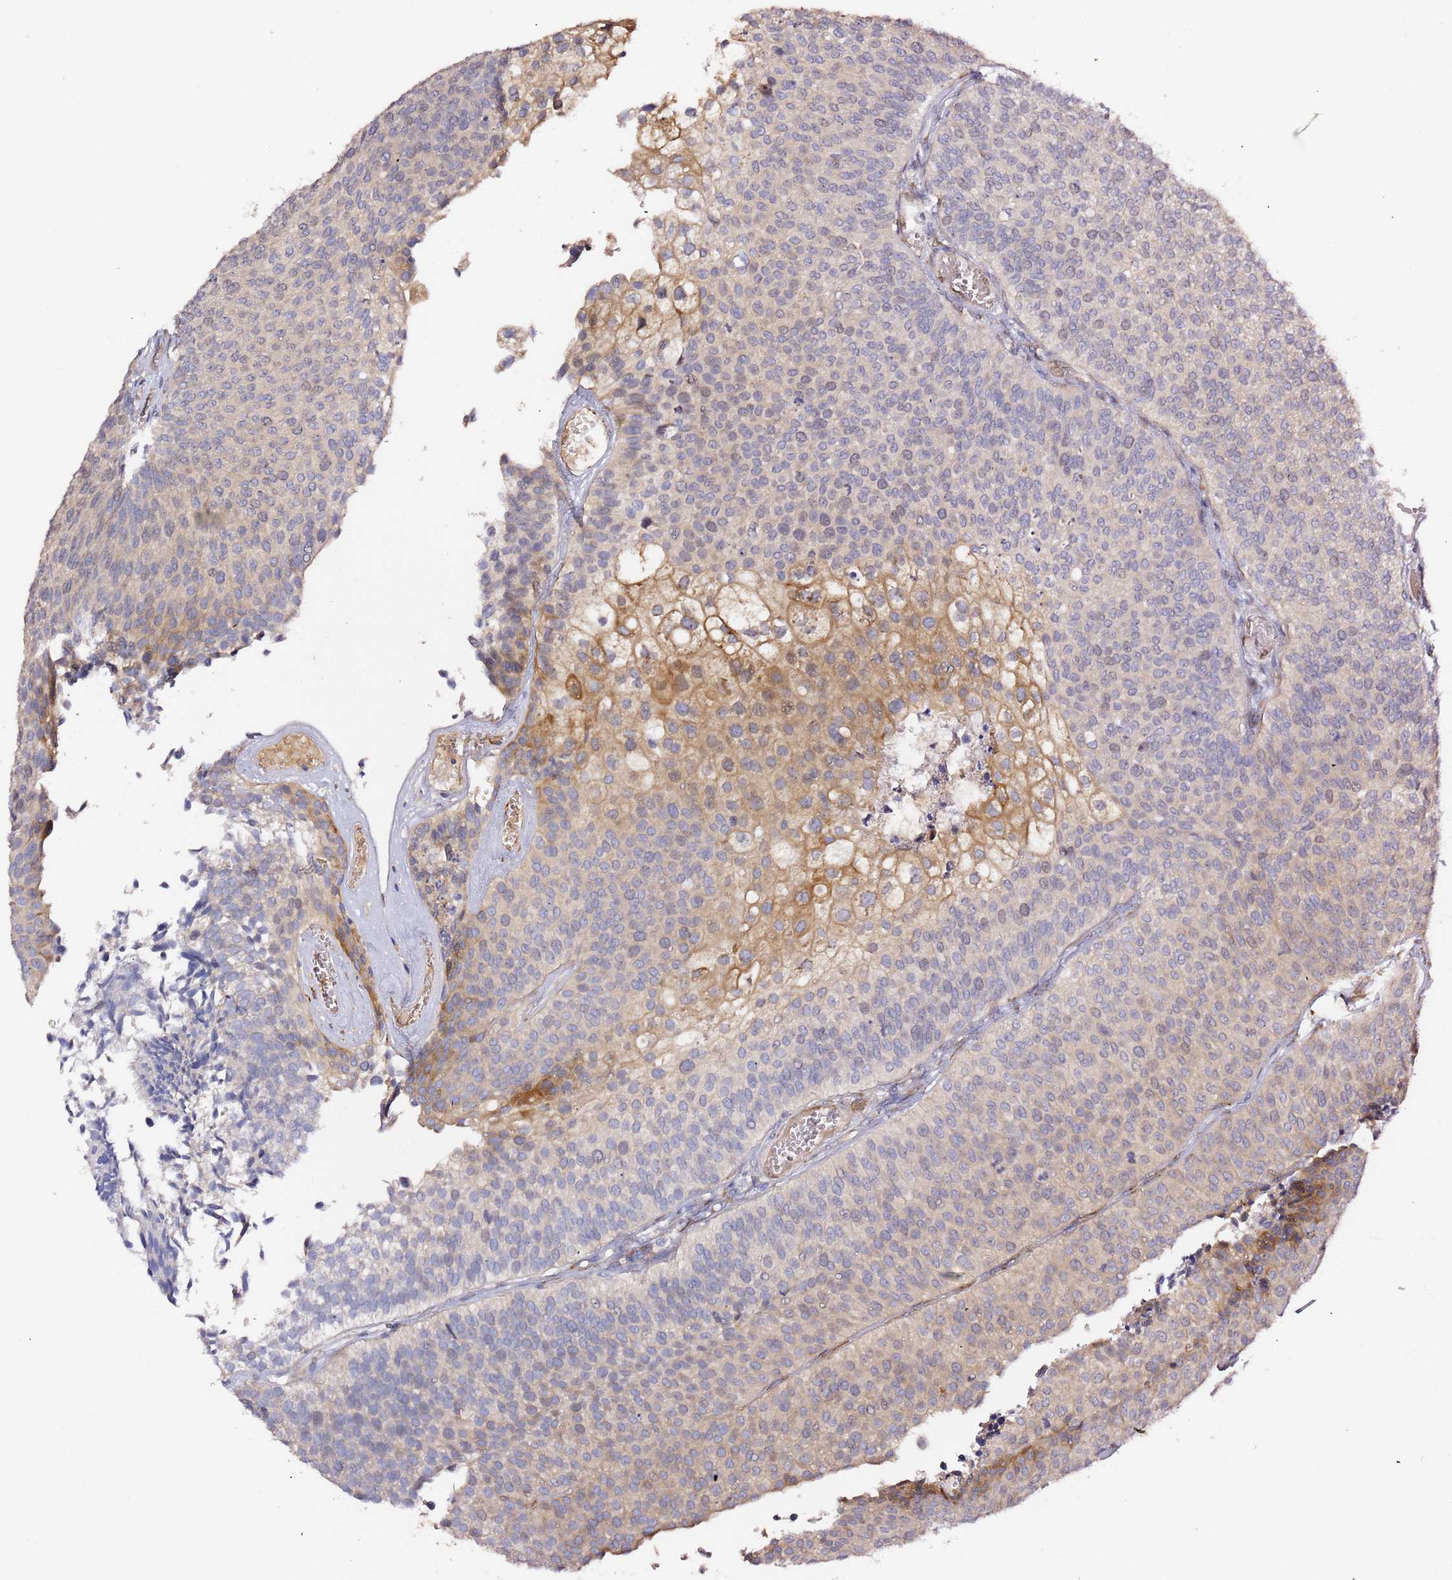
{"staining": {"intensity": "moderate", "quantity": "<25%", "location": "cytoplasmic/membranous"}, "tissue": "urothelial cancer", "cell_type": "Tumor cells", "image_type": "cancer", "snomed": [{"axis": "morphology", "description": "Urothelial carcinoma, Low grade"}, {"axis": "topography", "description": "Urinary bladder"}], "caption": "This histopathology image shows urothelial cancer stained with immunohistochemistry (IHC) to label a protein in brown. The cytoplasmic/membranous of tumor cells show moderate positivity for the protein. Nuclei are counter-stained blue.", "gene": "HSD17B7", "patient": {"sex": "male", "age": 84}}